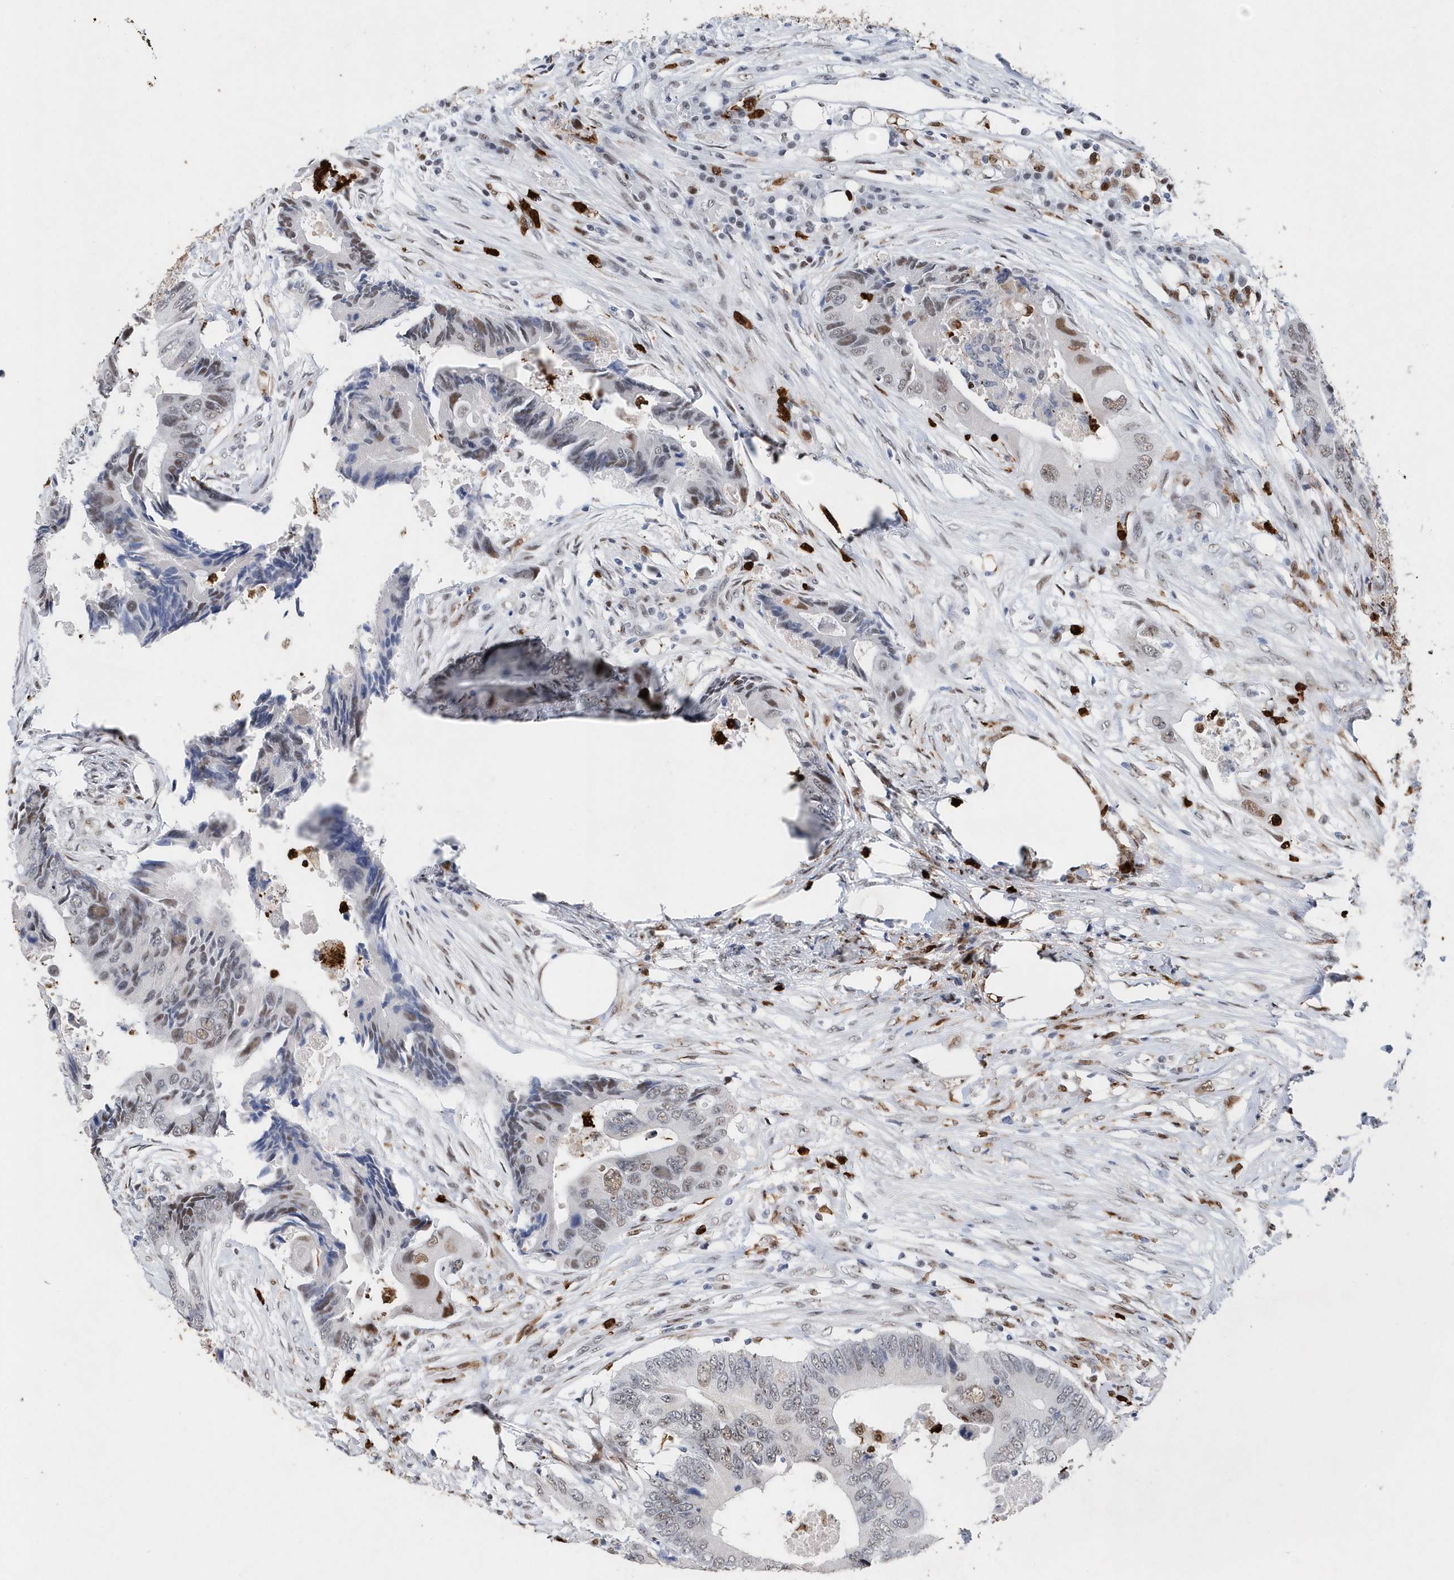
{"staining": {"intensity": "moderate", "quantity": "<25%", "location": "nuclear"}, "tissue": "colorectal cancer", "cell_type": "Tumor cells", "image_type": "cancer", "snomed": [{"axis": "morphology", "description": "Adenocarcinoma, NOS"}, {"axis": "topography", "description": "Colon"}], "caption": "This micrograph exhibits colorectal cancer (adenocarcinoma) stained with immunohistochemistry to label a protein in brown. The nuclear of tumor cells show moderate positivity for the protein. Nuclei are counter-stained blue.", "gene": "RPP30", "patient": {"sex": "male", "age": 71}}